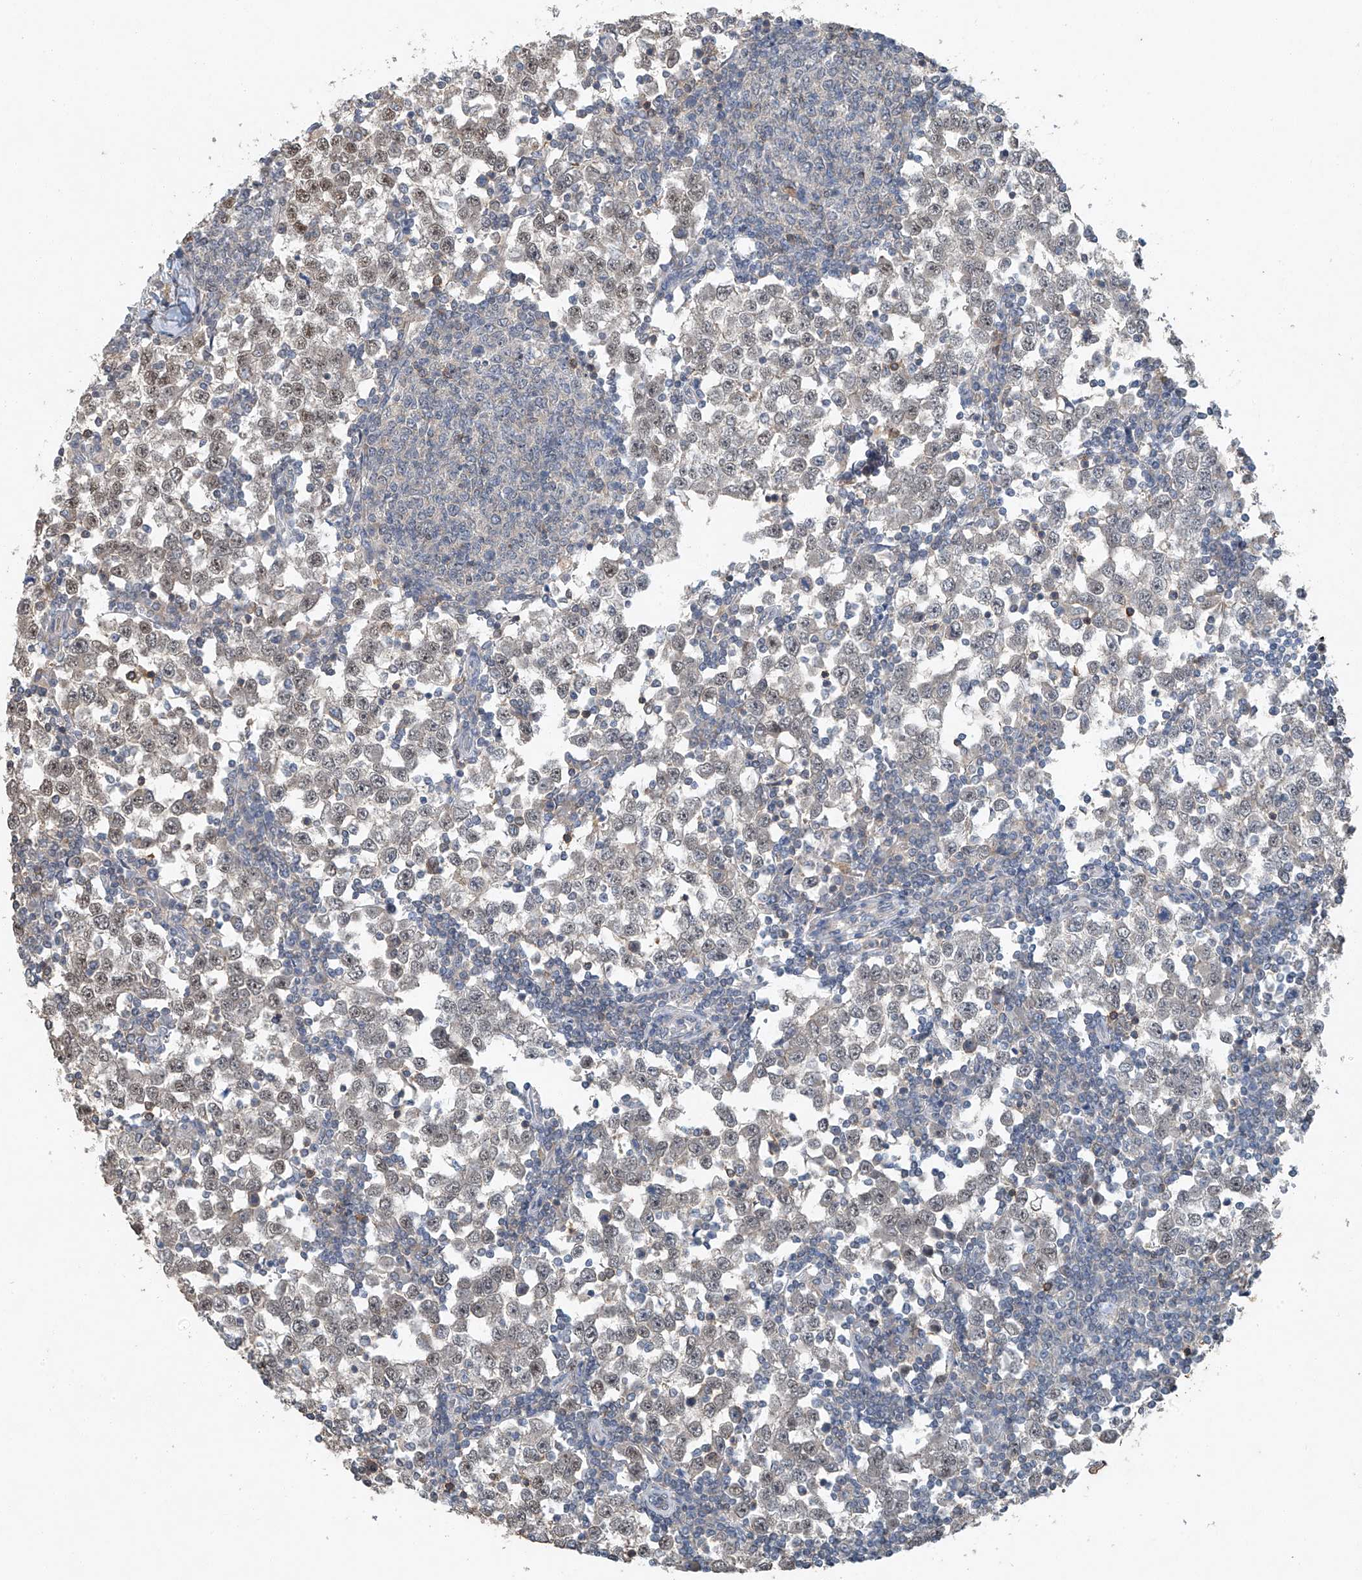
{"staining": {"intensity": "strong", "quantity": "25%-75%", "location": "nuclear"}, "tissue": "testis cancer", "cell_type": "Tumor cells", "image_type": "cancer", "snomed": [{"axis": "morphology", "description": "Seminoma, NOS"}, {"axis": "topography", "description": "Testis"}], "caption": "This histopathology image displays immunohistochemistry staining of human testis cancer, with high strong nuclear positivity in about 25%-75% of tumor cells.", "gene": "TAF8", "patient": {"sex": "male", "age": 65}}